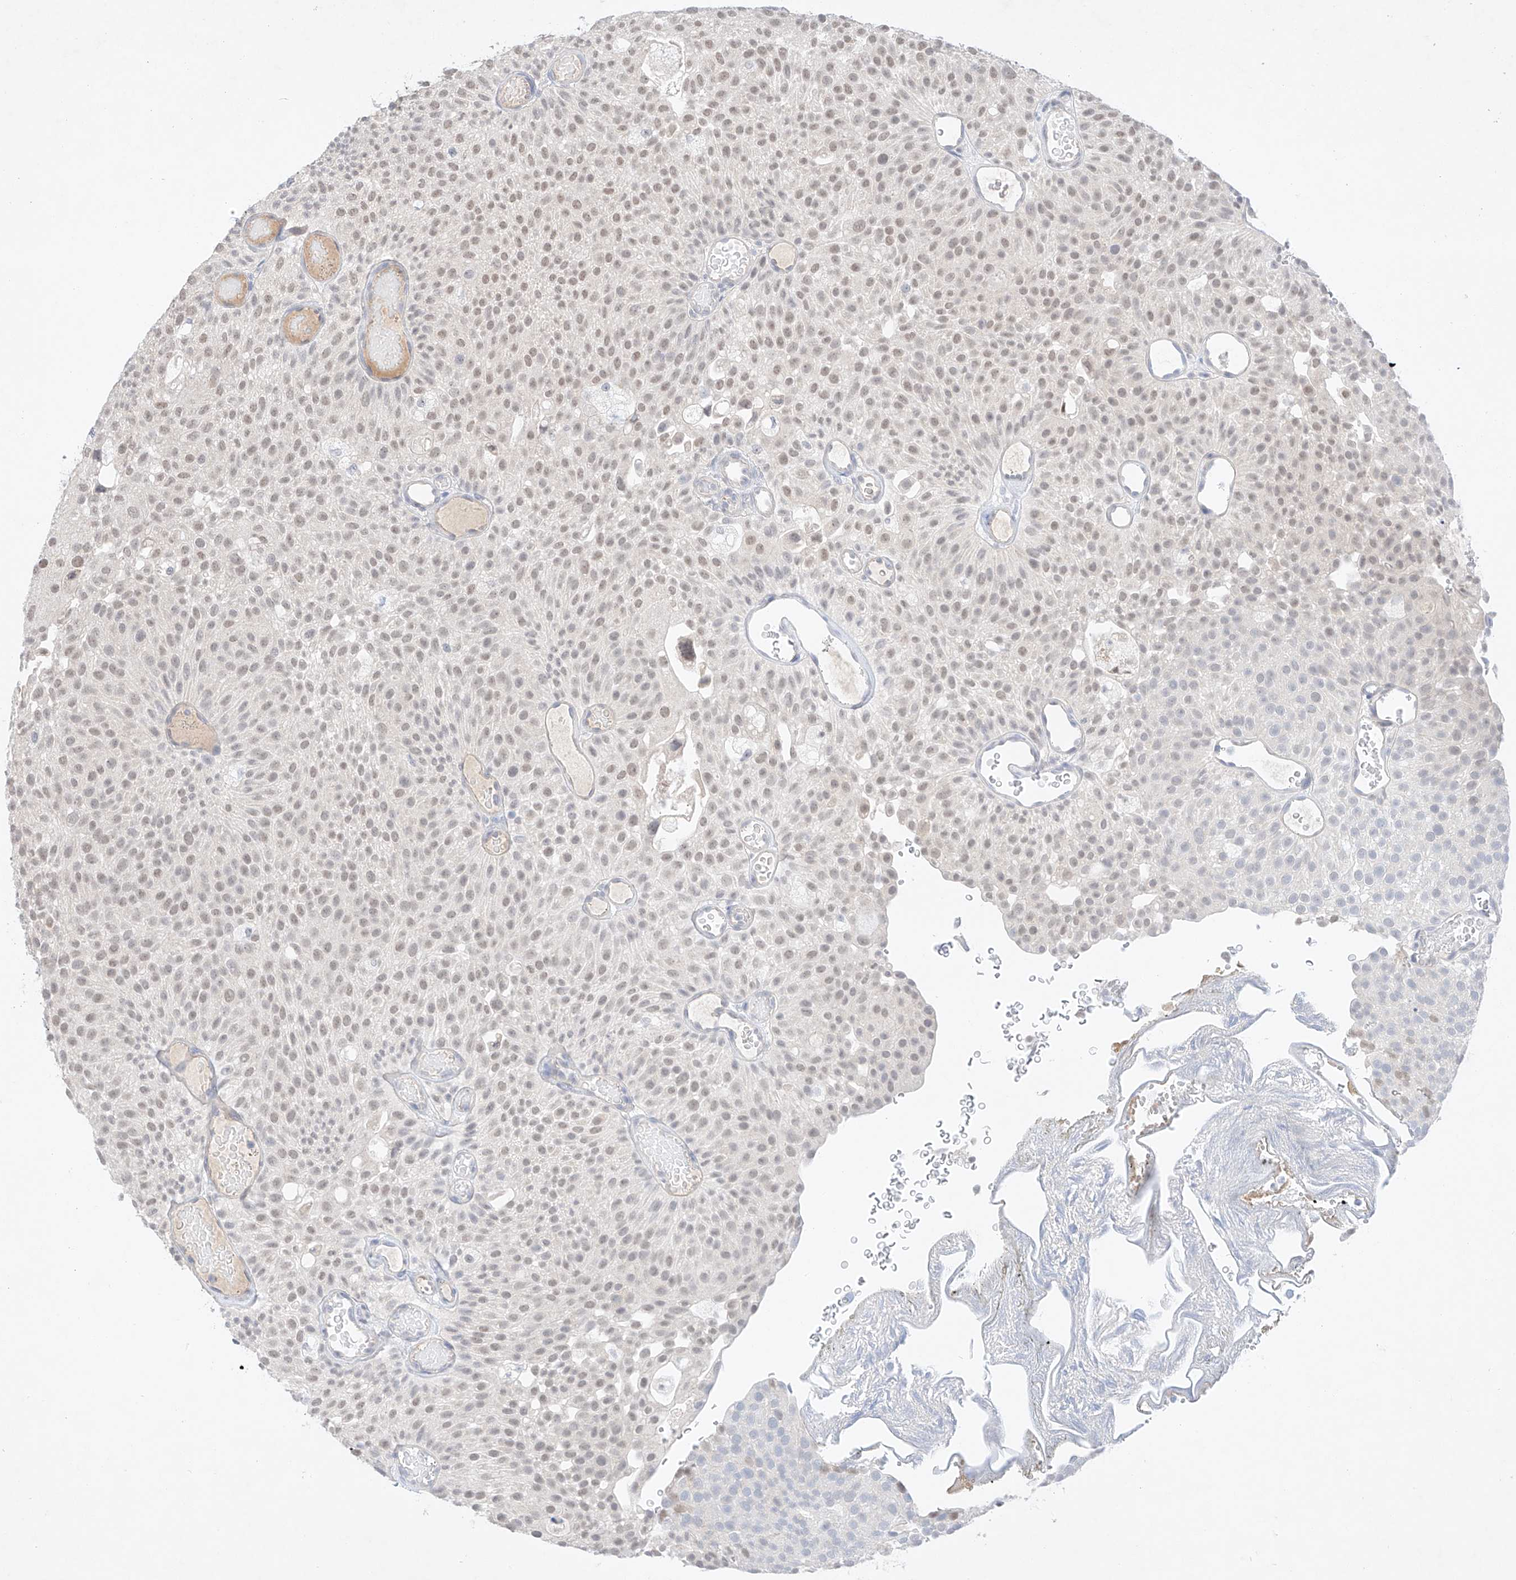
{"staining": {"intensity": "negative", "quantity": "none", "location": "none"}, "tissue": "urothelial cancer", "cell_type": "Tumor cells", "image_type": "cancer", "snomed": [{"axis": "morphology", "description": "Urothelial carcinoma, Low grade"}, {"axis": "topography", "description": "Urinary bladder"}], "caption": "DAB immunohistochemical staining of urothelial cancer displays no significant expression in tumor cells.", "gene": "IL22RA2", "patient": {"sex": "male", "age": 78}}